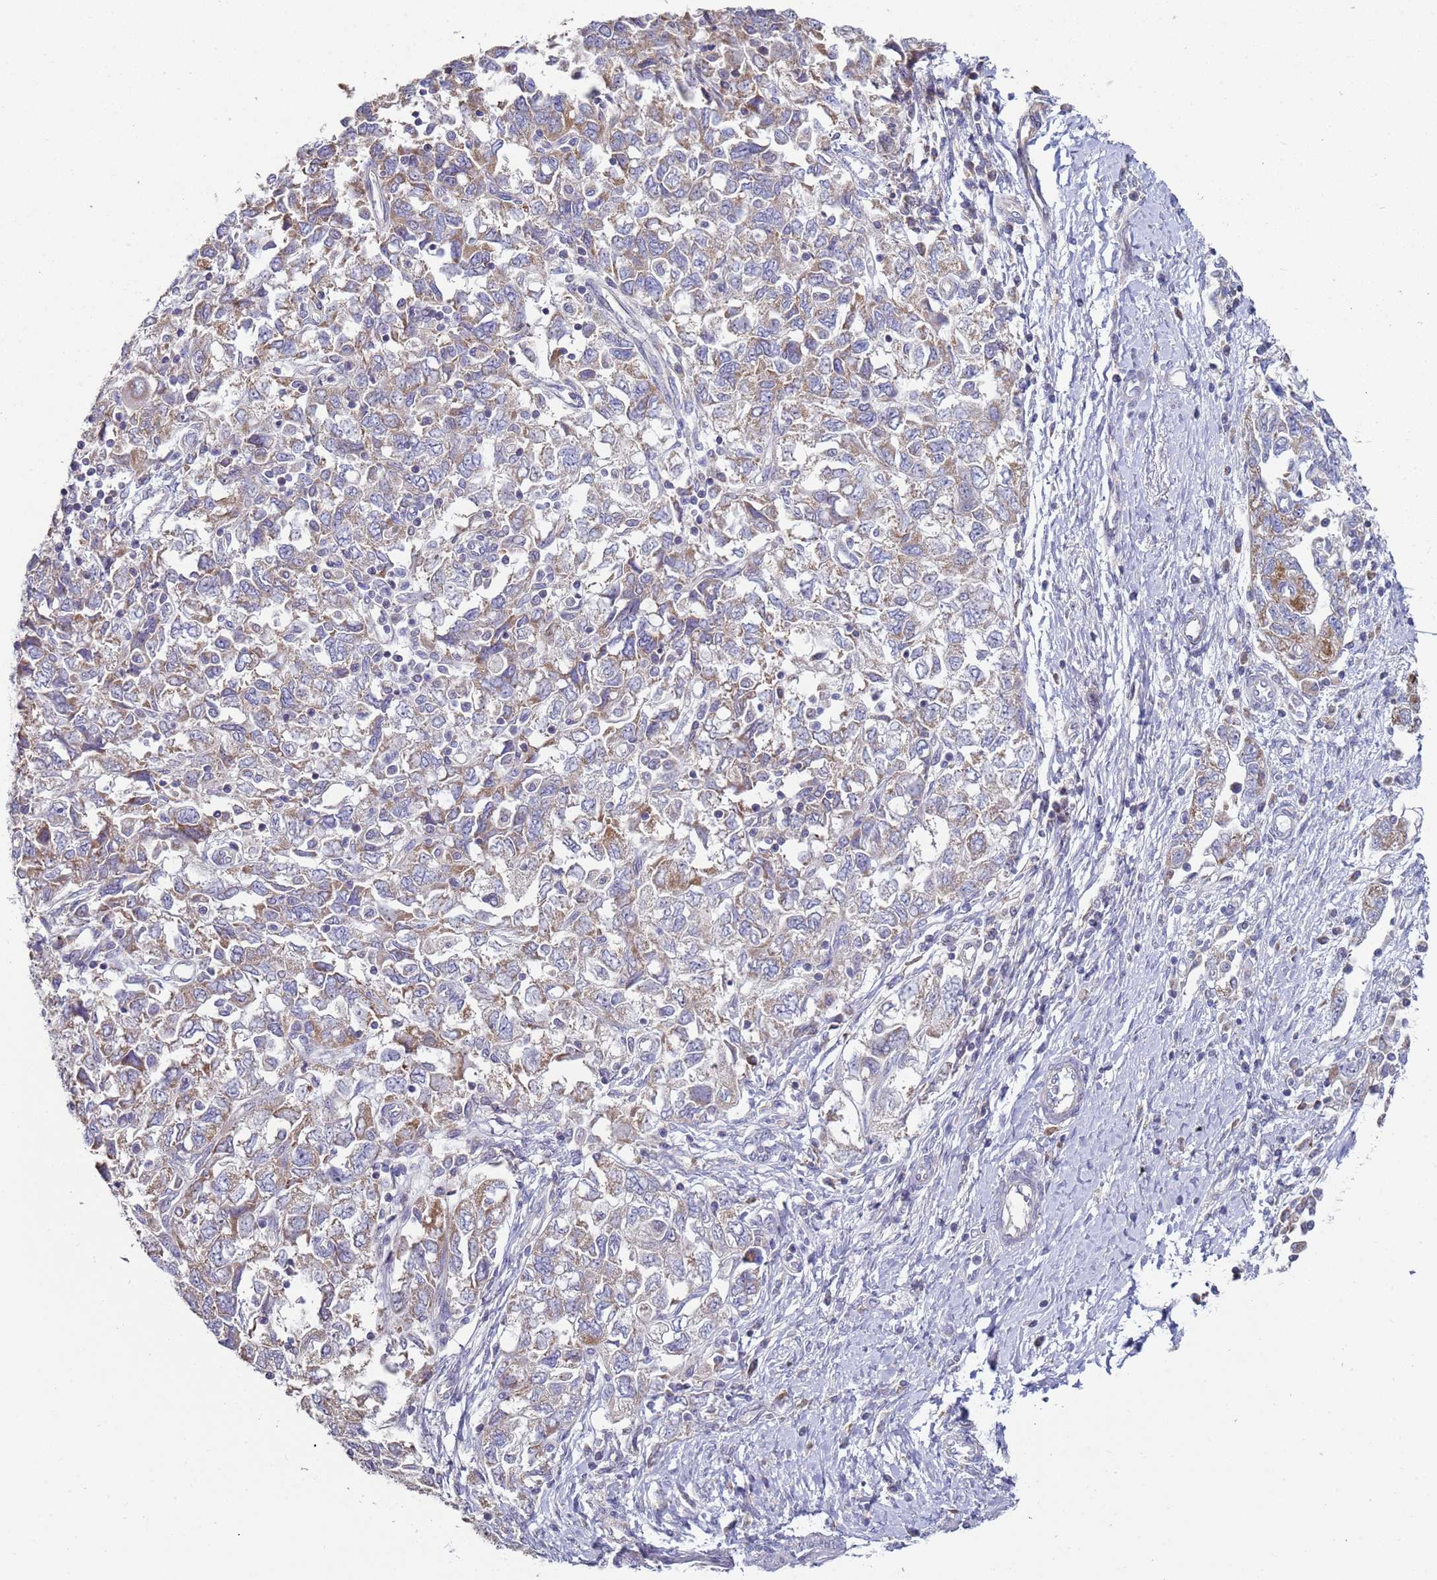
{"staining": {"intensity": "weak", "quantity": "25%-75%", "location": "cytoplasmic/membranous"}, "tissue": "ovarian cancer", "cell_type": "Tumor cells", "image_type": "cancer", "snomed": [{"axis": "morphology", "description": "Carcinoma, NOS"}, {"axis": "morphology", "description": "Cystadenocarcinoma, serous, NOS"}, {"axis": "topography", "description": "Ovary"}], "caption": "Immunohistochemistry (IHC) histopathology image of human ovarian cancer (serous cystadenocarcinoma) stained for a protein (brown), which displays low levels of weak cytoplasmic/membranous expression in about 25%-75% of tumor cells.", "gene": "DIP2B", "patient": {"sex": "female", "age": 69}}